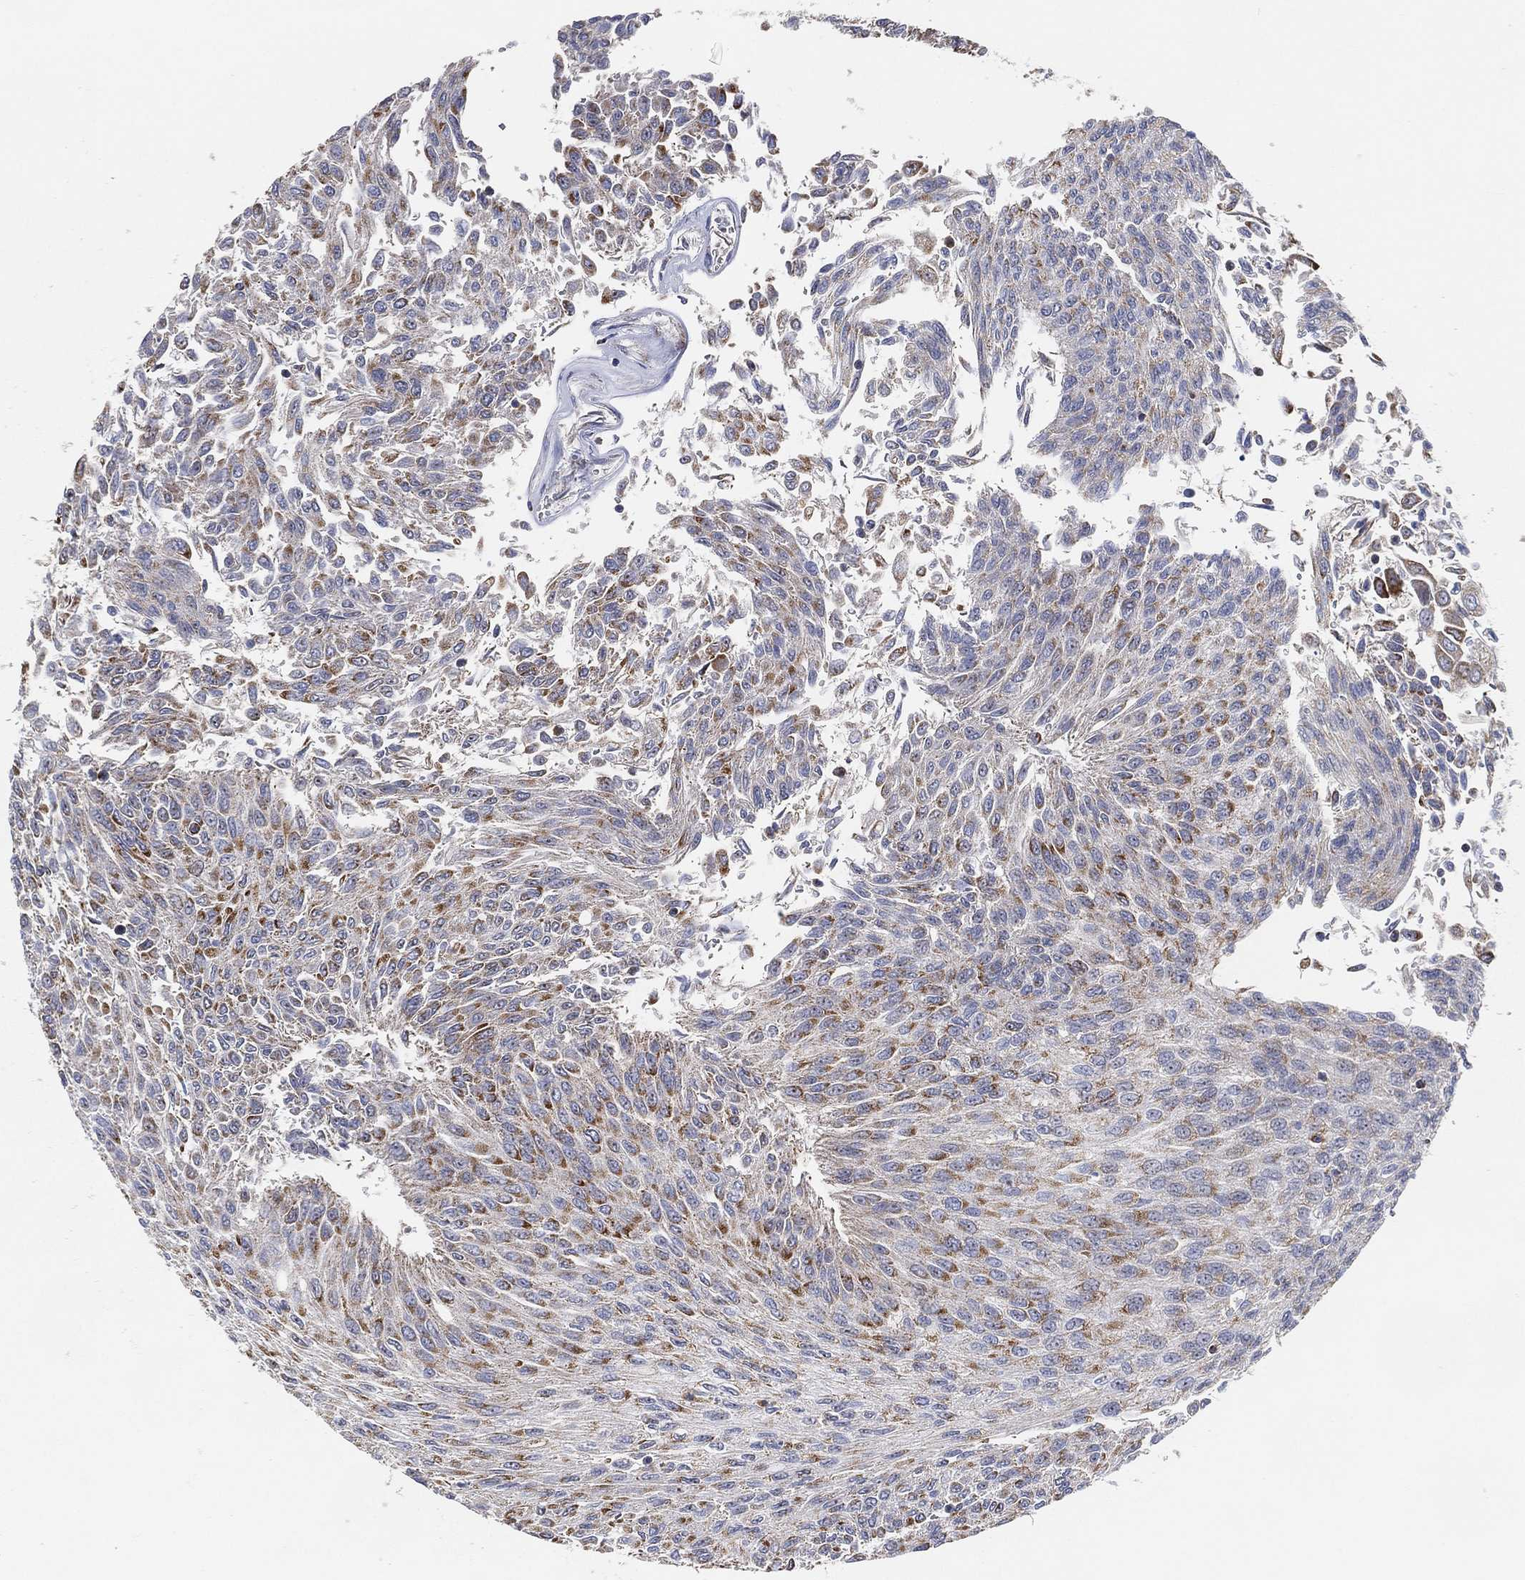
{"staining": {"intensity": "moderate", "quantity": "25%-75%", "location": "cytoplasmic/membranous"}, "tissue": "urothelial cancer", "cell_type": "Tumor cells", "image_type": "cancer", "snomed": [{"axis": "morphology", "description": "Urothelial carcinoma, Low grade"}, {"axis": "topography", "description": "Urinary bladder"}], "caption": "Tumor cells demonstrate medium levels of moderate cytoplasmic/membranous positivity in about 25%-75% of cells in human urothelial carcinoma (low-grade).", "gene": "GCAT", "patient": {"sex": "male", "age": 78}}